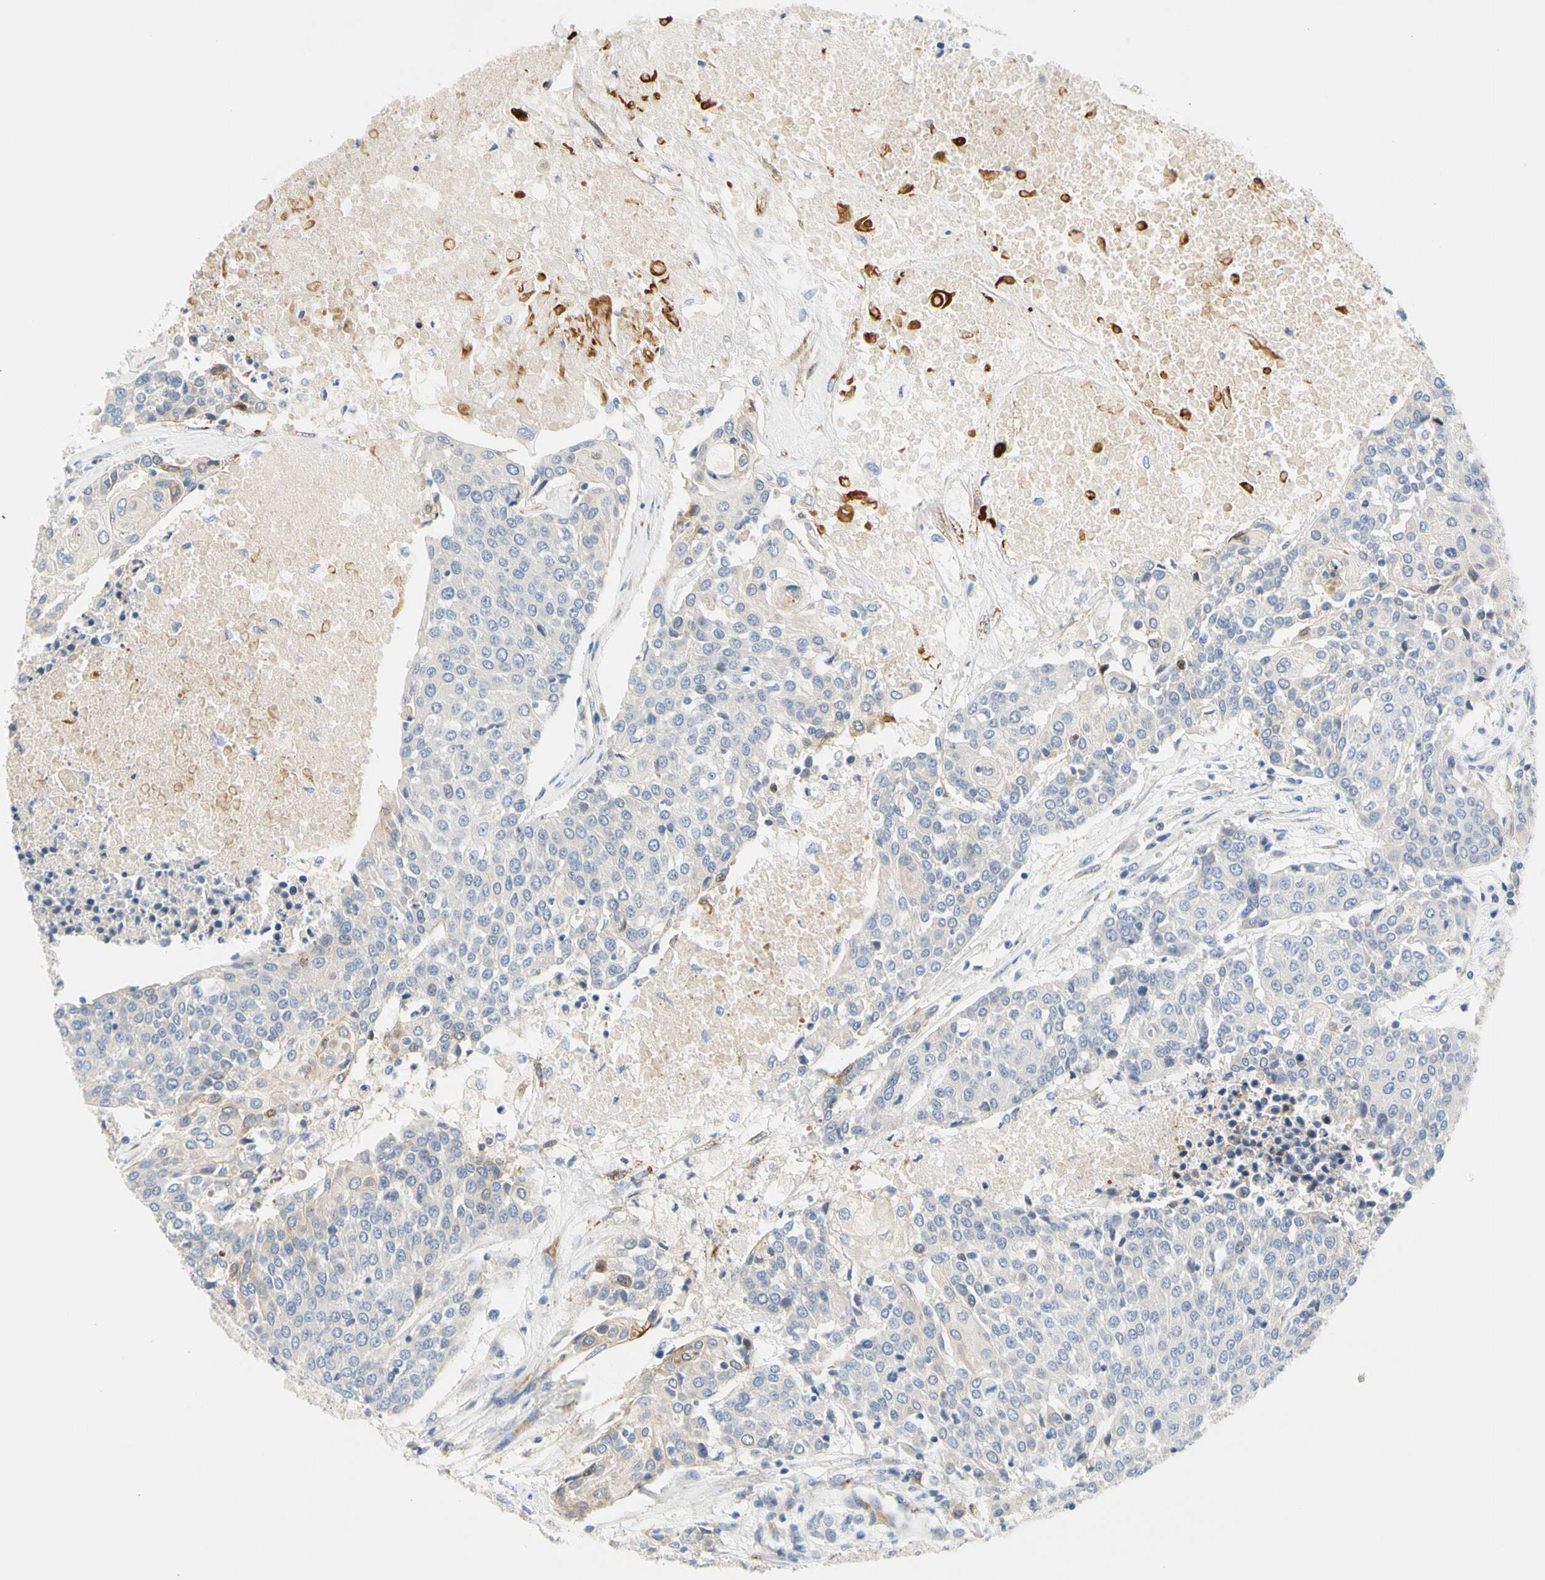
{"staining": {"intensity": "negative", "quantity": "none", "location": "none"}, "tissue": "urothelial cancer", "cell_type": "Tumor cells", "image_type": "cancer", "snomed": [{"axis": "morphology", "description": "Urothelial carcinoma, High grade"}, {"axis": "topography", "description": "Urinary bladder"}], "caption": "This is an immunohistochemistry (IHC) image of human urothelial cancer. There is no expression in tumor cells.", "gene": "ZNF236", "patient": {"sex": "female", "age": 85}}